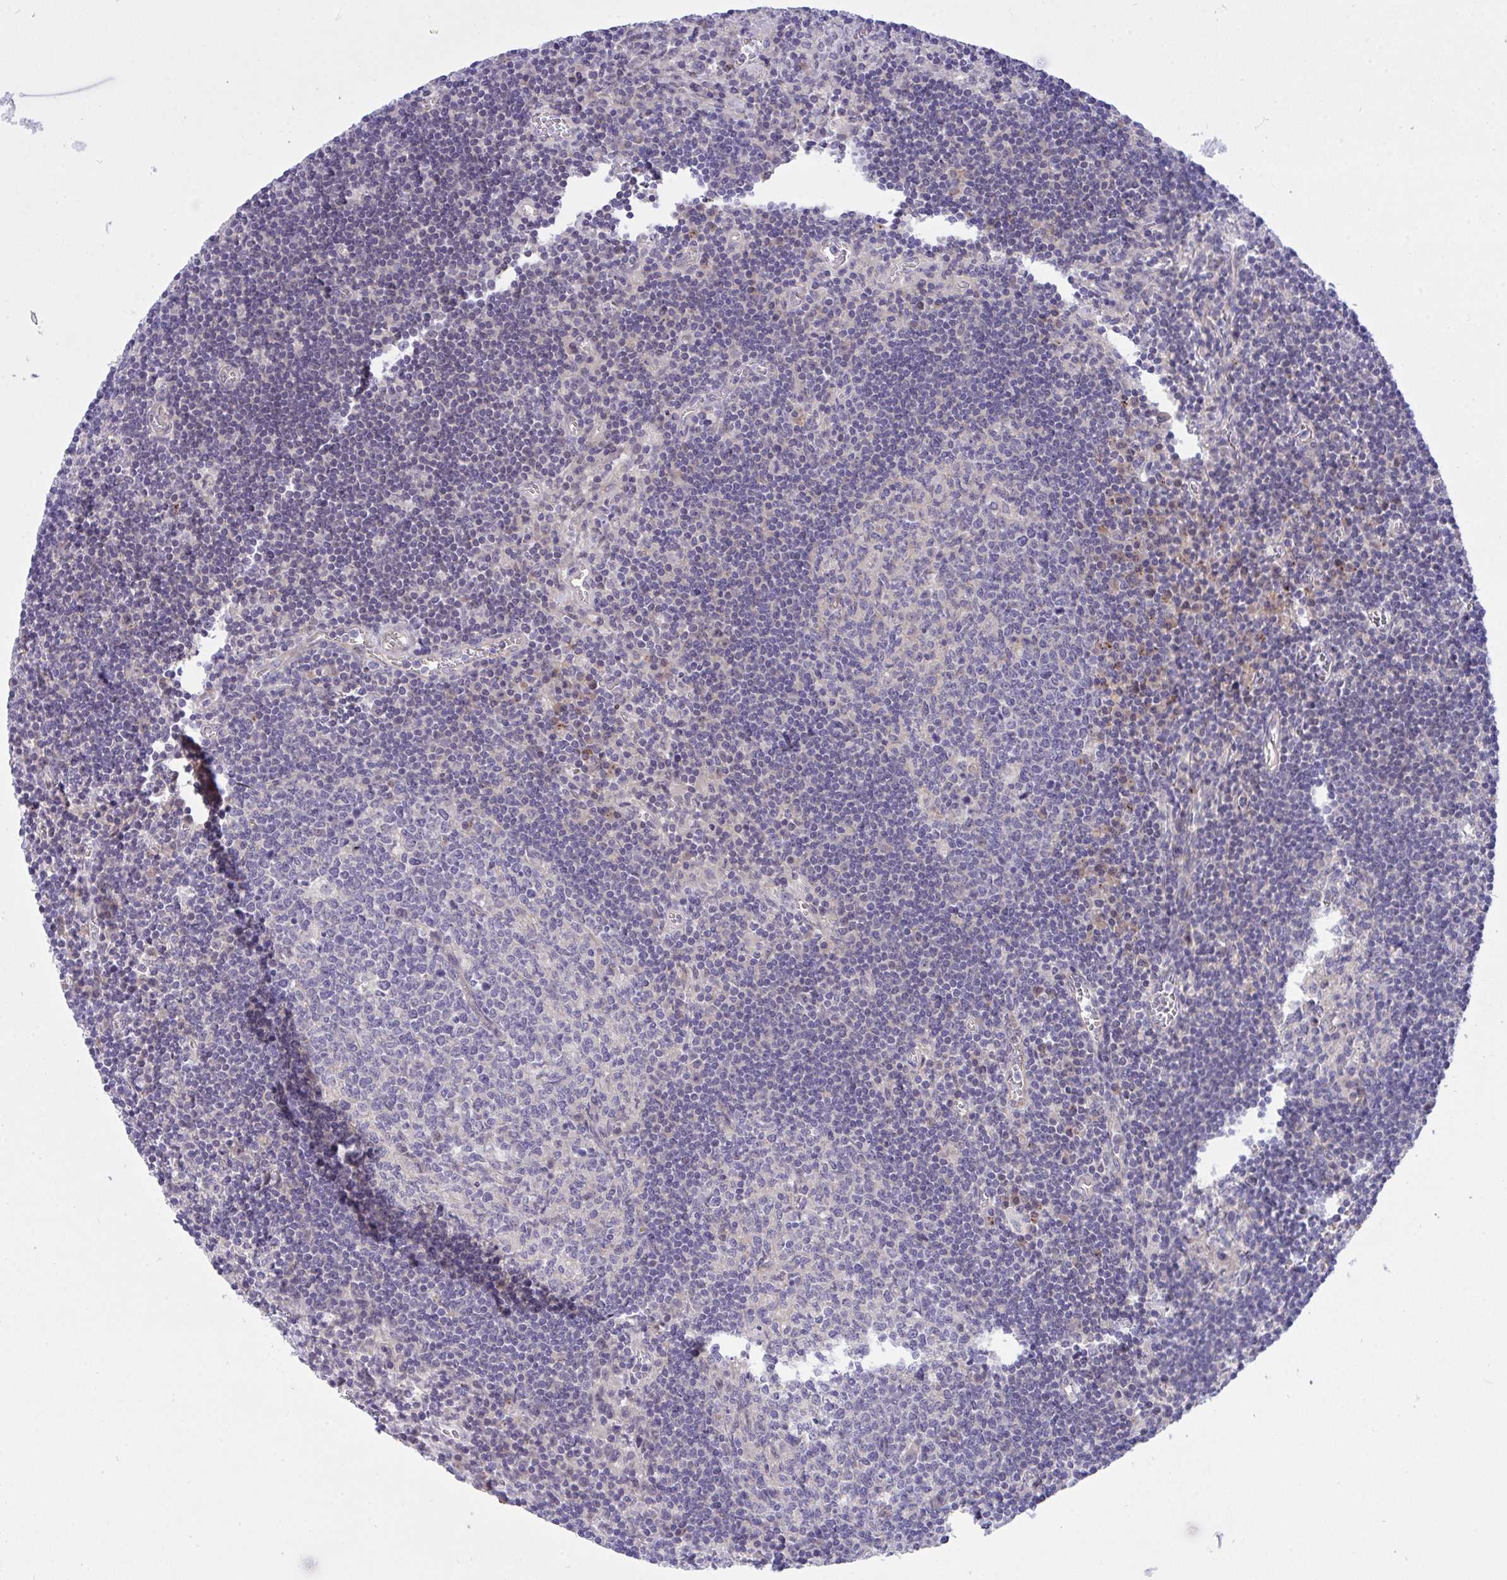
{"staining": {"intensity": "negative", "quantity": "none", "location": "none"}, "tissue": "lymph node", "cell_type": "Germinal center cells", "image_type": "normal", "snomed": [{"axis": "morphology", "description": "Normal tissue, NOS"}, {"axis": "topography", "description": "Lymph node"}], "caption": "High magnification brightfield microscopy of benign lymph node stained with DAB (3,3'-diaminobenzidine) (brown) and counterstained with hematoxylin (blue): germinal center cells show no significant staining.", "gene": "HOXD12", "patient": {"sex": "male", "age": 67}}